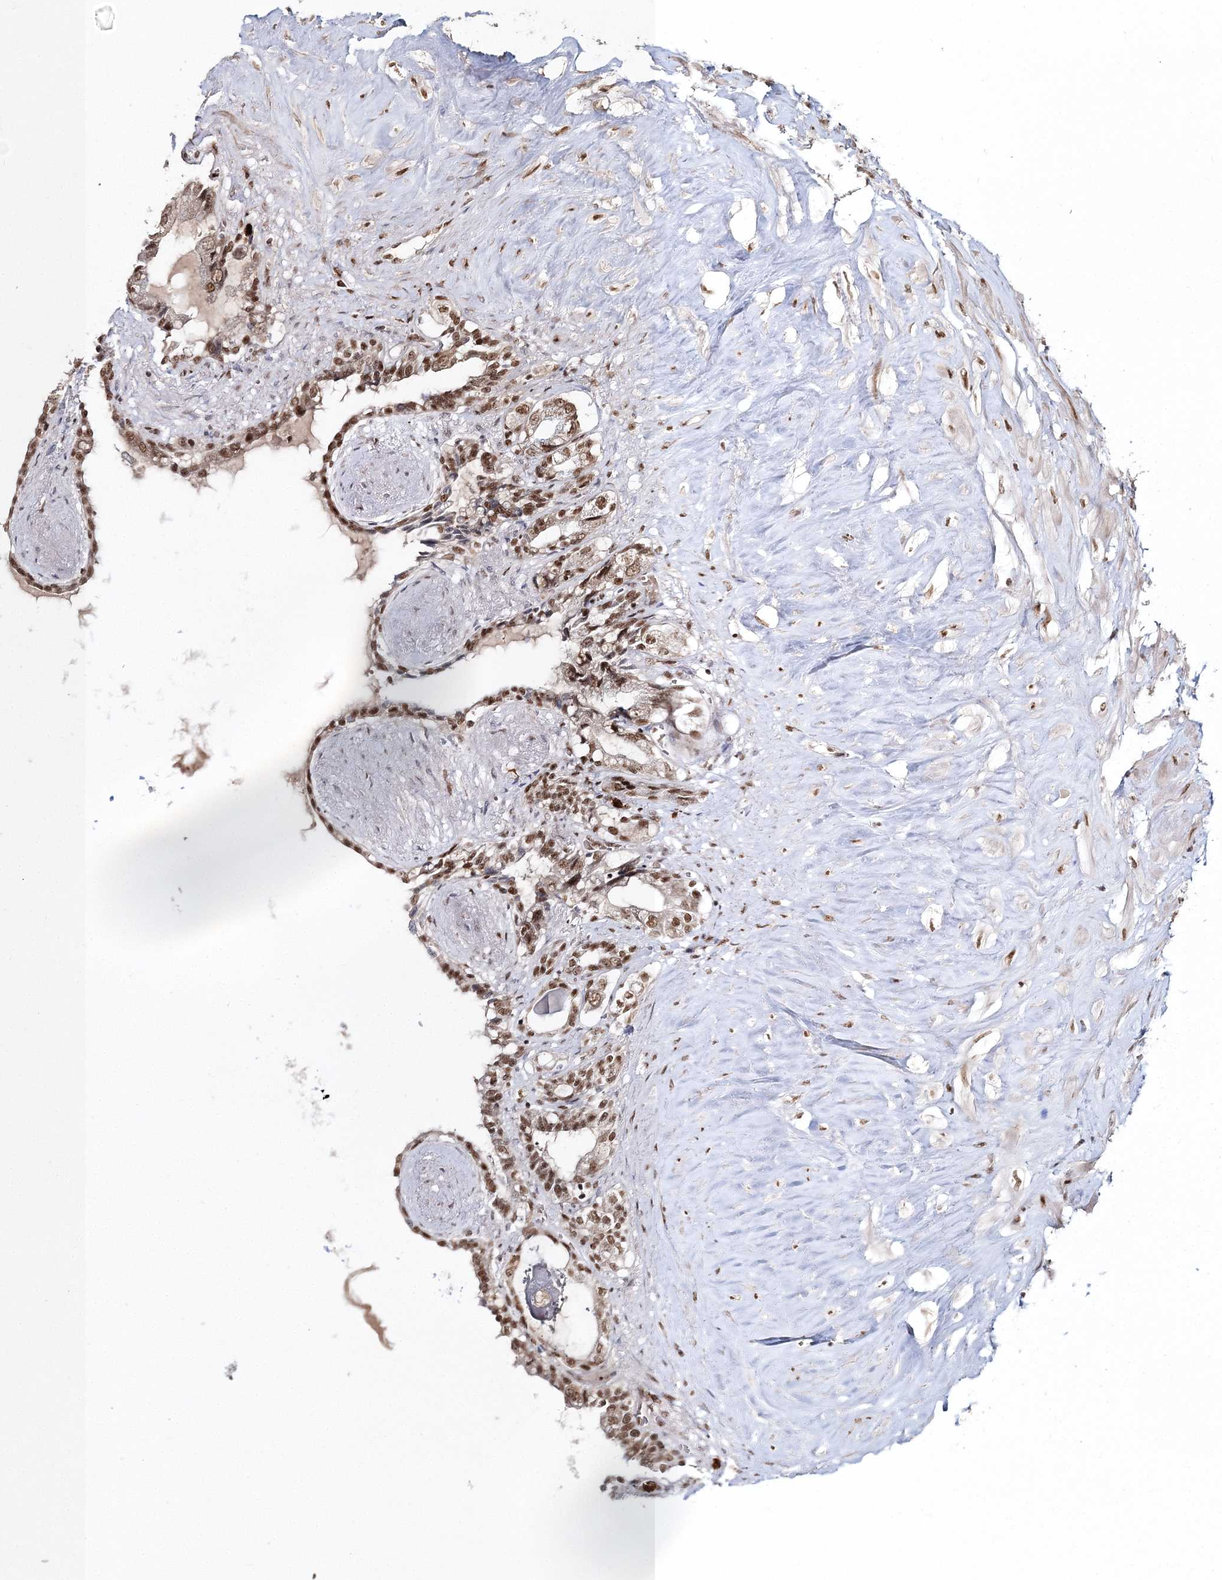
{"staining": {"intensity": "moderate", "quantity": ">75%", "location": "nuclear"}, "tissue": "seminal vesicle", "cell_type": "Glandular cells", "image_type": "normal", "snomed": [{"axis": "morphology", "description": "Normal tissue, NOS"}, {"axis": "topography", "description": "Seminal veicle"}], "caption": "The micrograph demonstrates staining of unremarkable seminal vesicle, revealing moderate nuclear protein staining (brown color) within glandular cells.", "gene": "ENSG00000290315", "patient": {"sex": "male", "age": 63}}